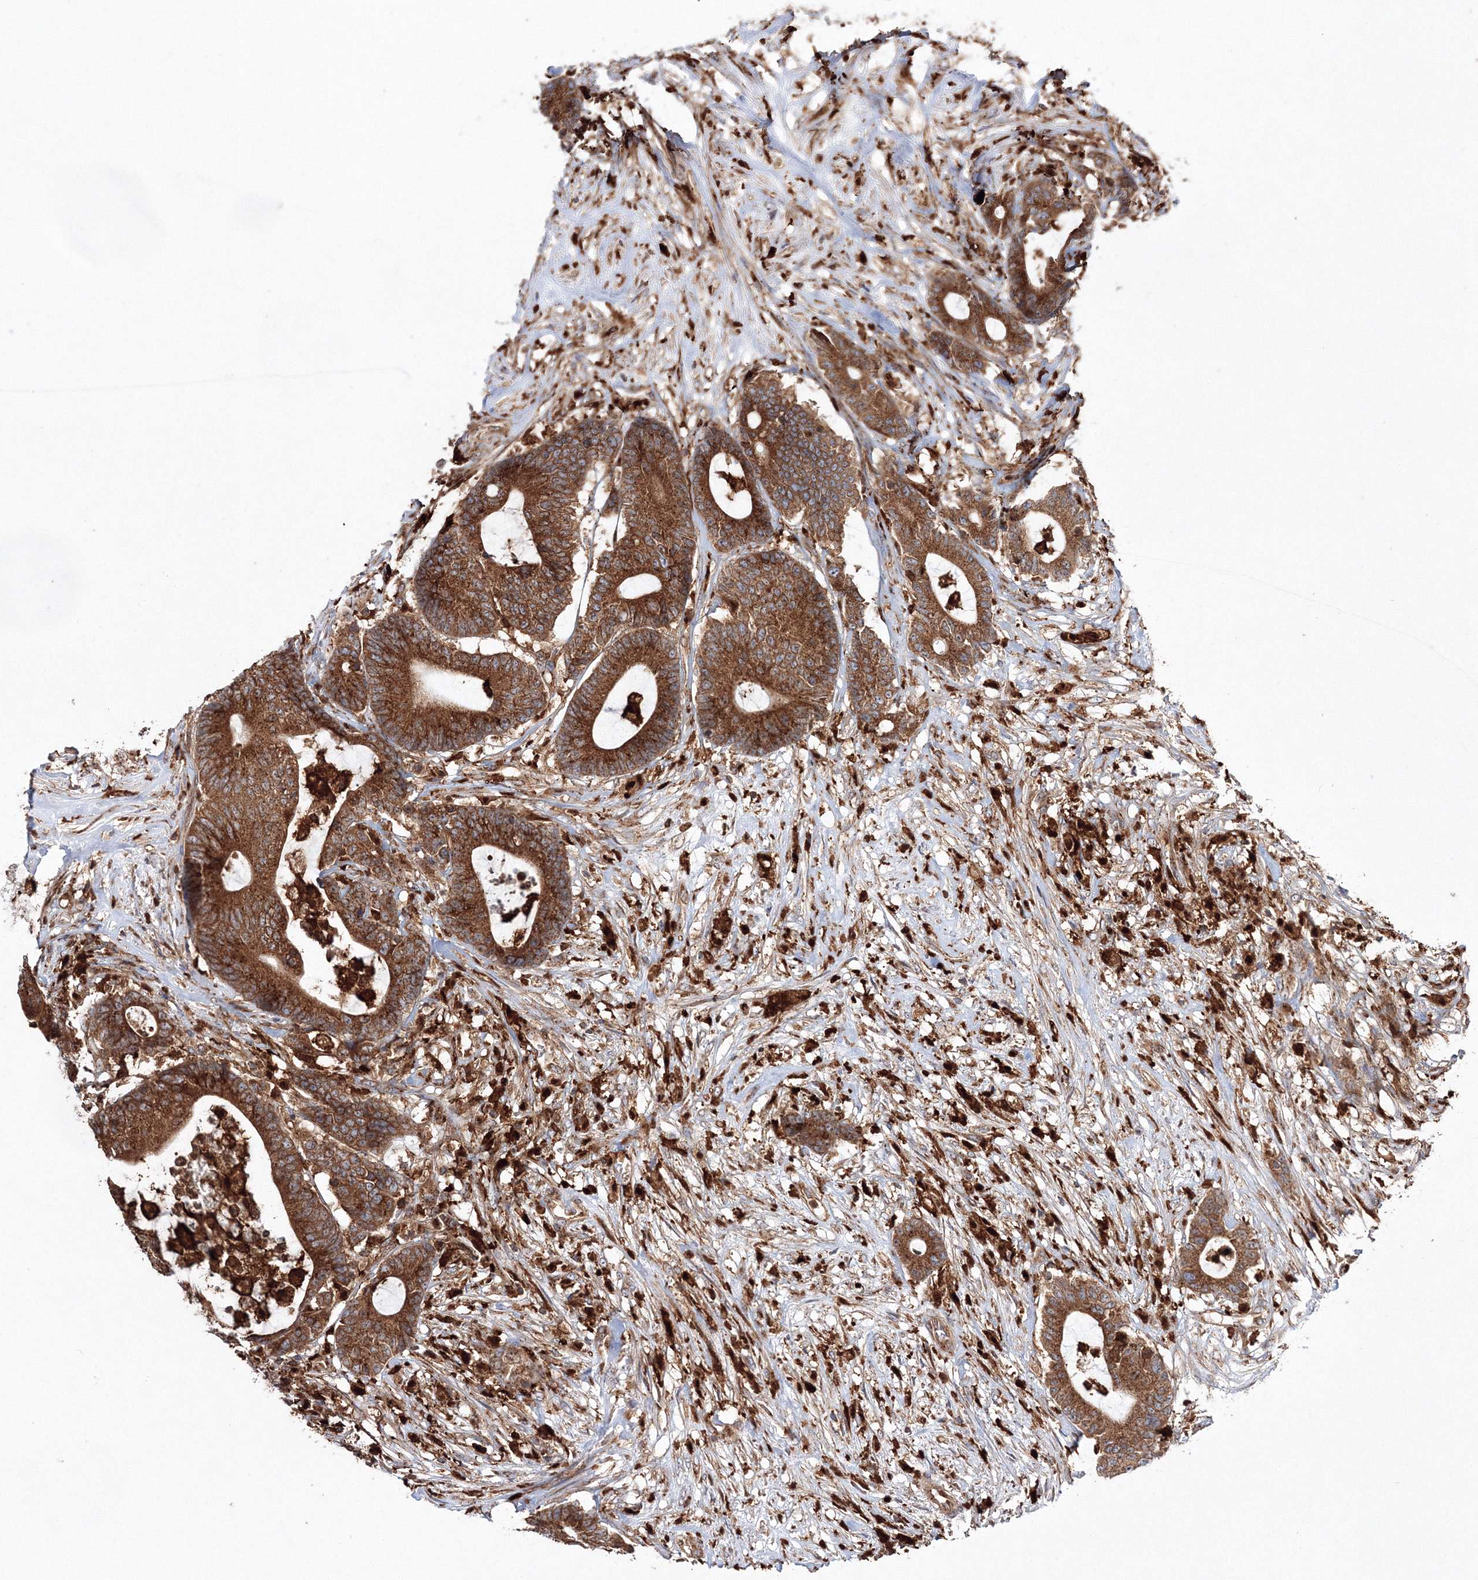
{"staining": {"intensity": "strong", "quantity": ">75%", "location": "cytoplasmic/membranous"}, "tissue": "colorectal cancer", "cell_type": "Tumor cells", "image_type": "cancer", "snomed": [{"axis": "morphology", "description": "Adenocarcinoma, NOS"}, {"axis": "topography", "description": "Colon"}], "caption": "About >75% of tumor cells in colorectal cancer display strong cytoplasmic/membranous protein expression as visualized by brown immunohistochemical staining.", "gene": "ARCN1", "patient": {"sex": "female", "age": 84}}